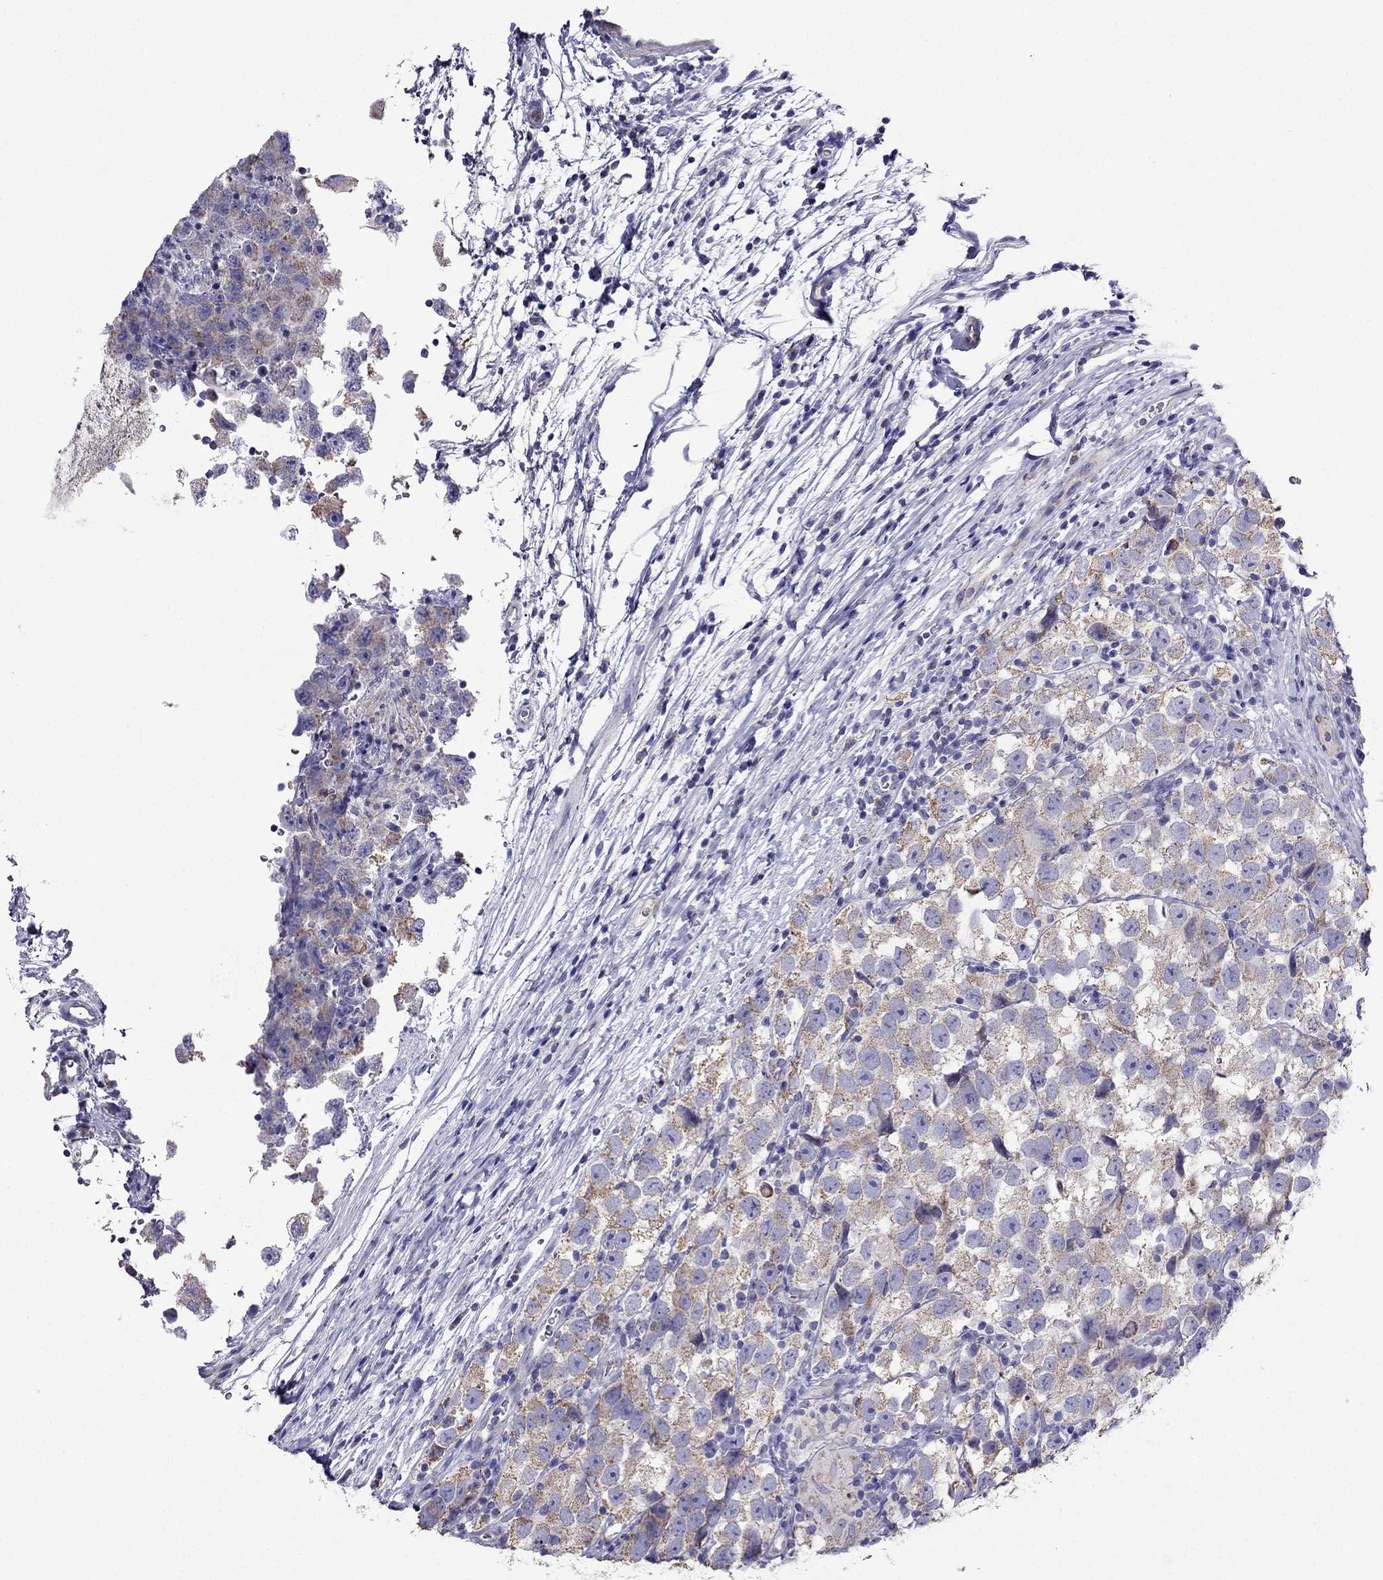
{"staining": {"intensity": "moderate", "quantity": ">75%", "location": "cytoplasmic/membranous"}, "tissue": "testis cancer", "cell_type": "Tumor cells", "image_type": "cancer", "snomed": [{"axis": "morphology", "description": "Seminoma, NOS"}, {"axis": "topography", "description": "Testis"}], "caption": "Tumor cells reveal medium levels of moderate cytoplasmic/membranous expression in approximately >75% of cells in human testis cancer. (DAB = brown stain, brightfield microscopy at high magnification).", "gene": "DSC1", "patient": {"sex": "male", "age": 26}}